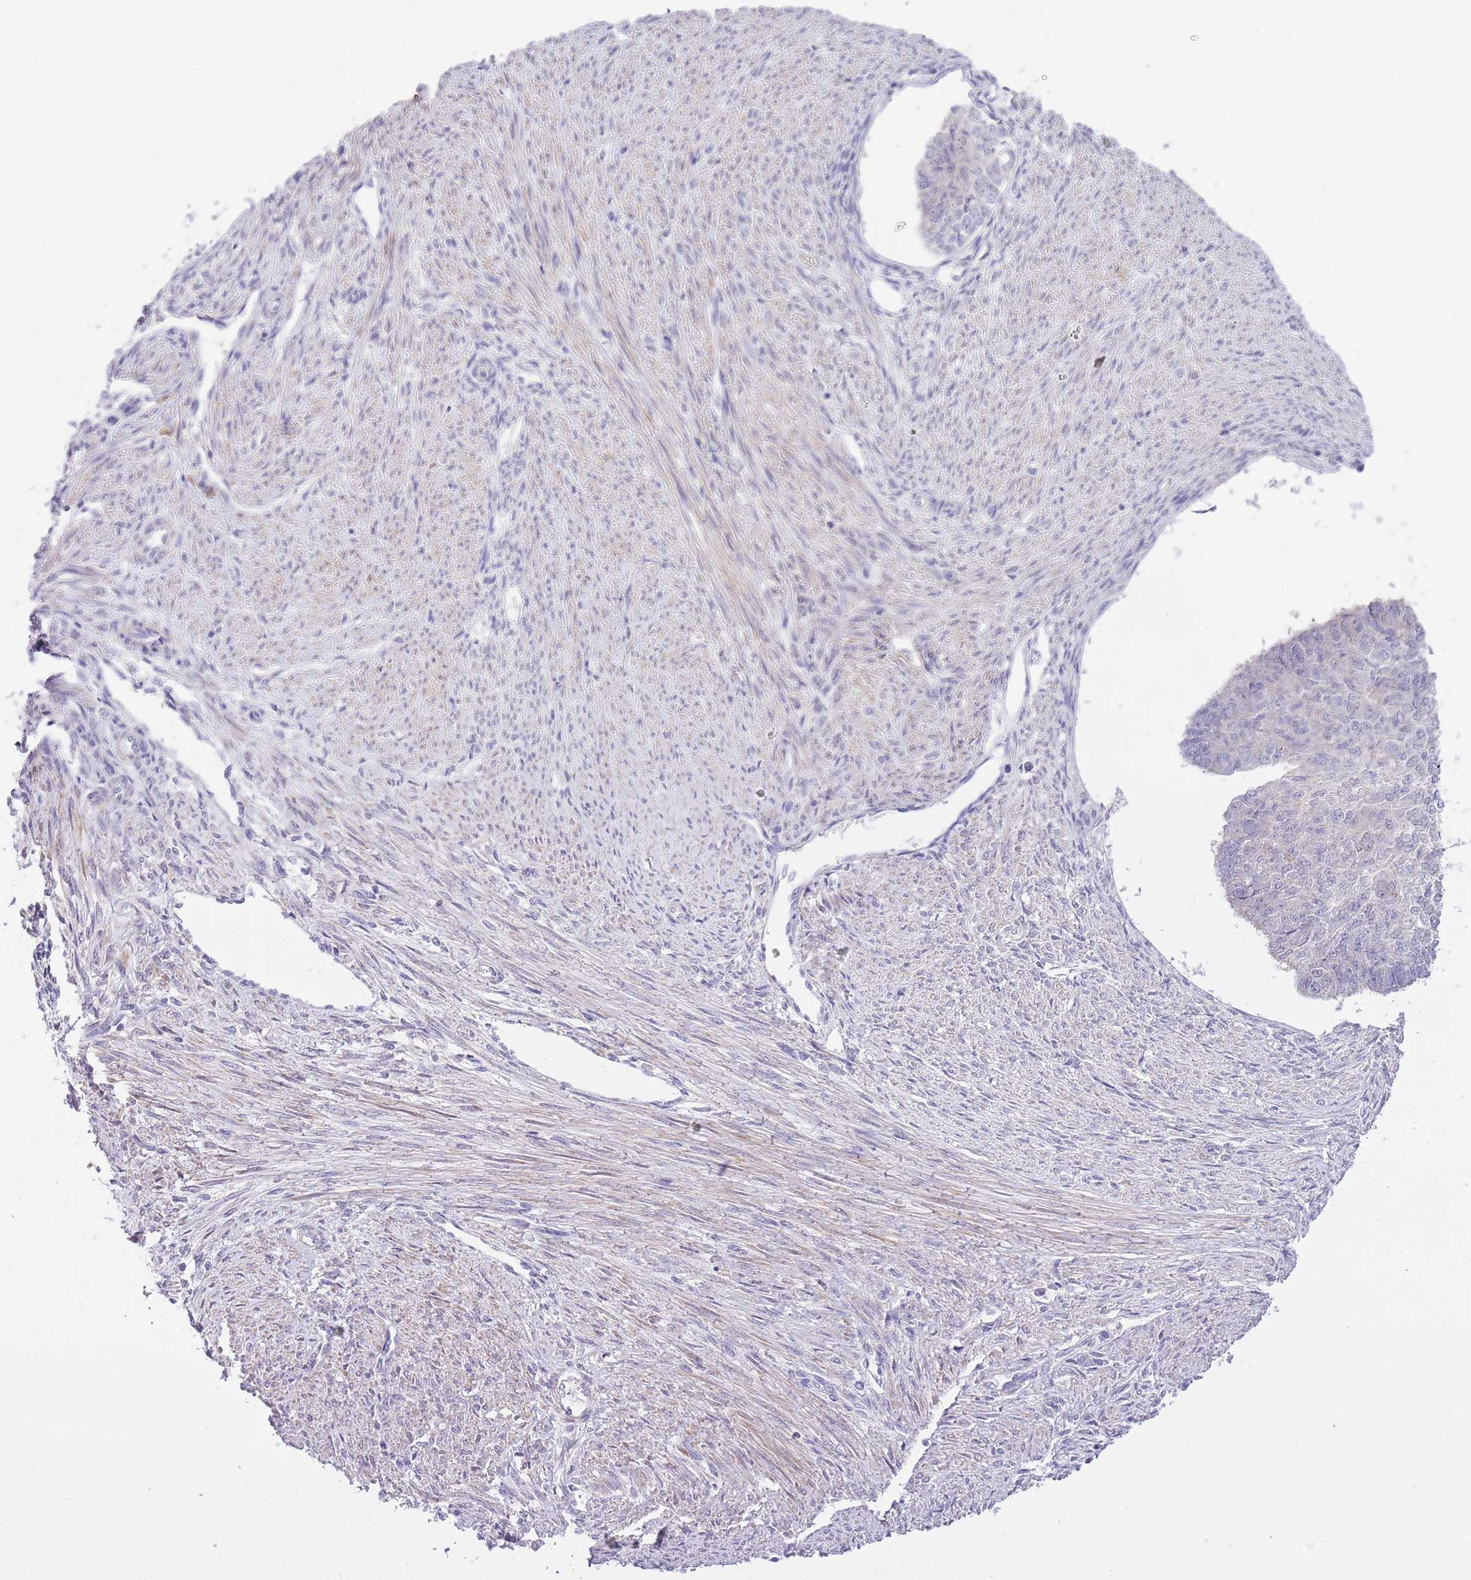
{"staining": {"intensity": "negative", "quantity": "none", "location": "none"}, "tissue": "endometrial cancer", "cell_type": "Tumor cells", "image_type": "cancer", "snomed": [{"axis": "morphology", "description": "Adenocarcinoma, NOS"}, {"axis": "topography", "description": "Endometrium"}], "caption": "Tumor cells are negative for brown protein staining in adenocarcinoma (endometrial). Nuclei are stained in blue.", "gene": "GALK2", "patient": {"sex": "female", "age": 32}}